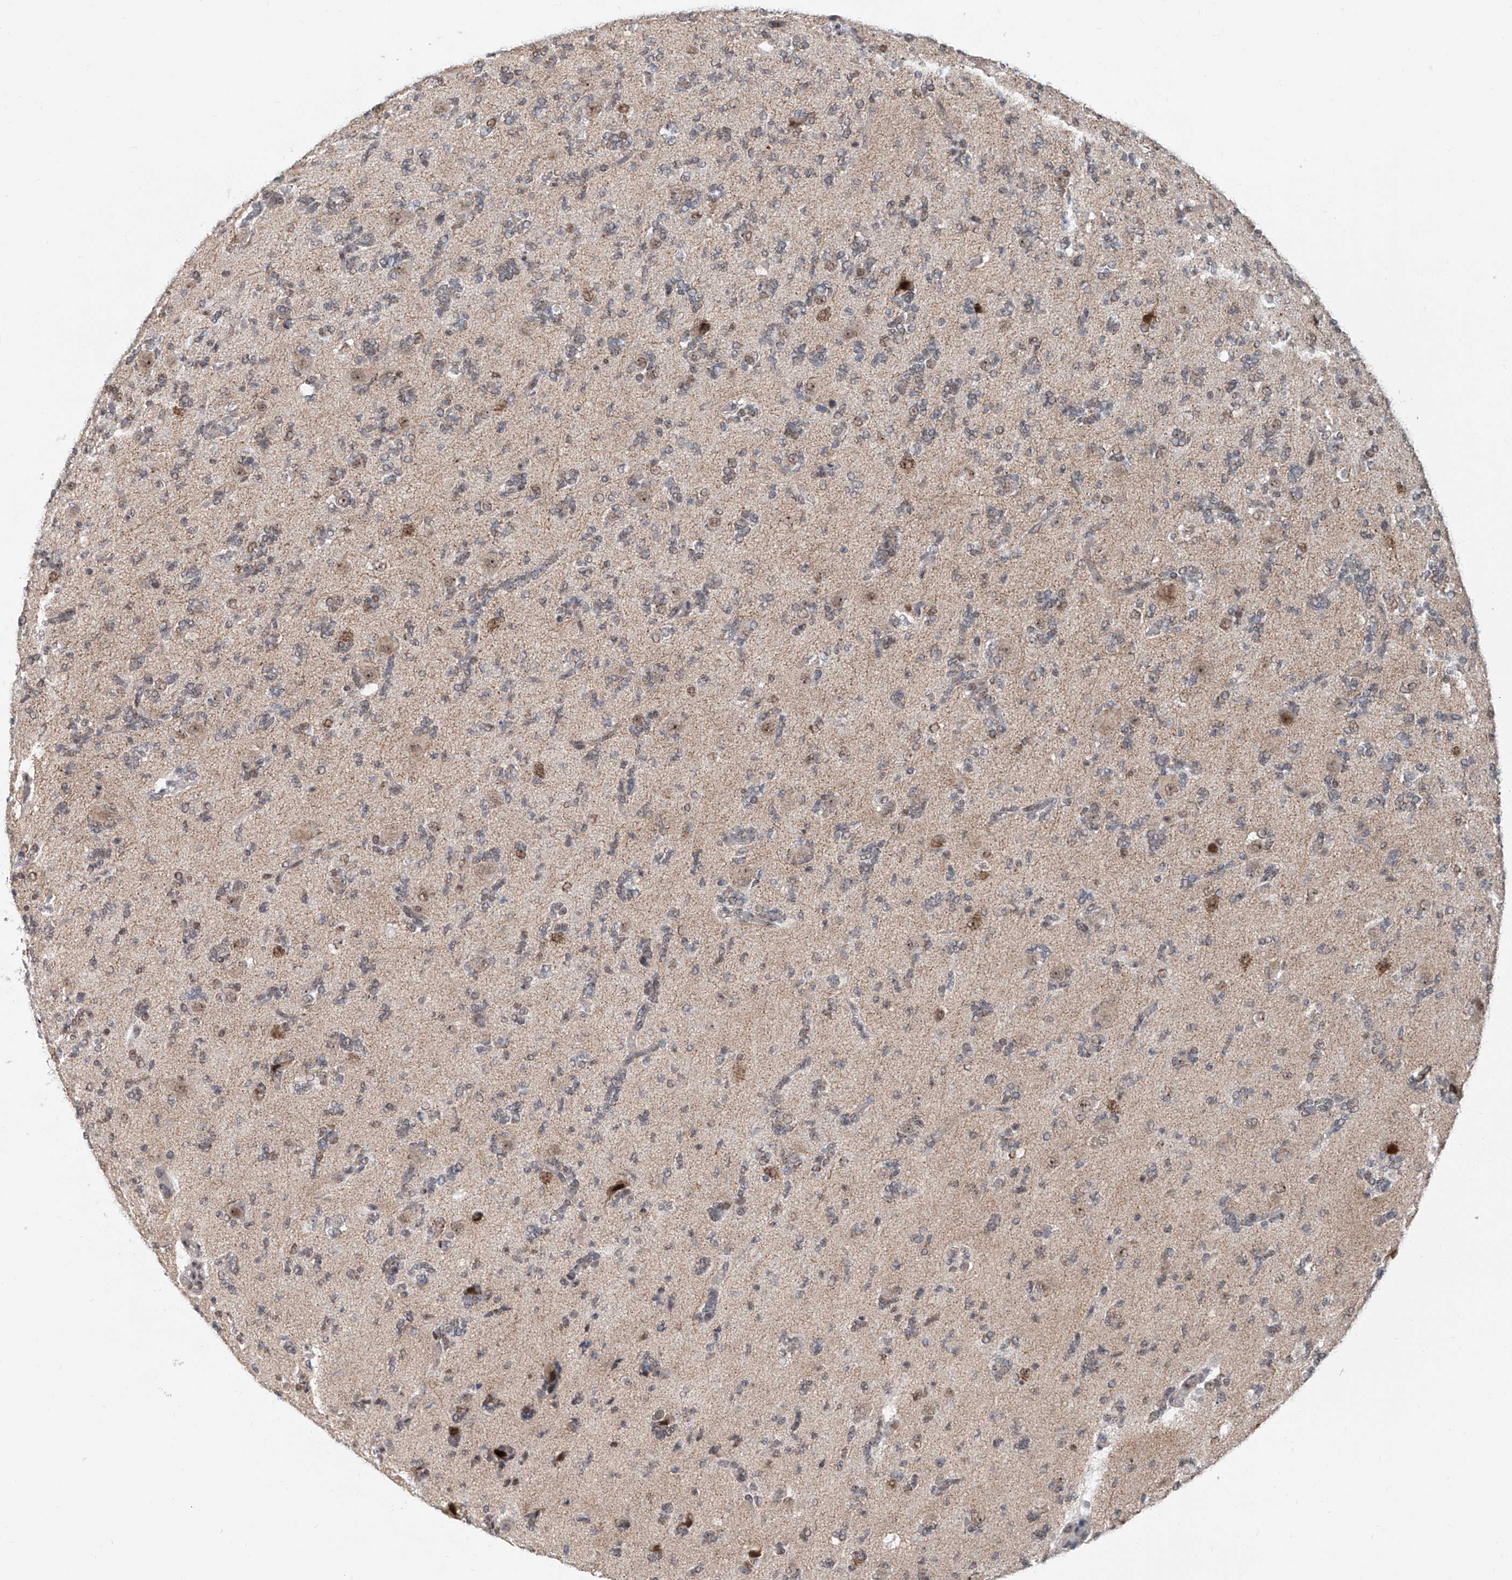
{"staining": {"intensity": "negative", "quantity": "none", "location": "none"}, "tissue": "glioma", "cell_type": "Tumor cells", "image_type": "cancer", "snomed": [{"axis": "morphology", "description": "Glioma, malignant, High grade"}, {"axis": "topography", "description": "Brain"}], "caption": "Immunohistochemical staining of high-grade glioma (malignant) reveals no significant staining in tumor cells.", "gene": "SDE2", "patient": {"sex": "female", "age": 62}}